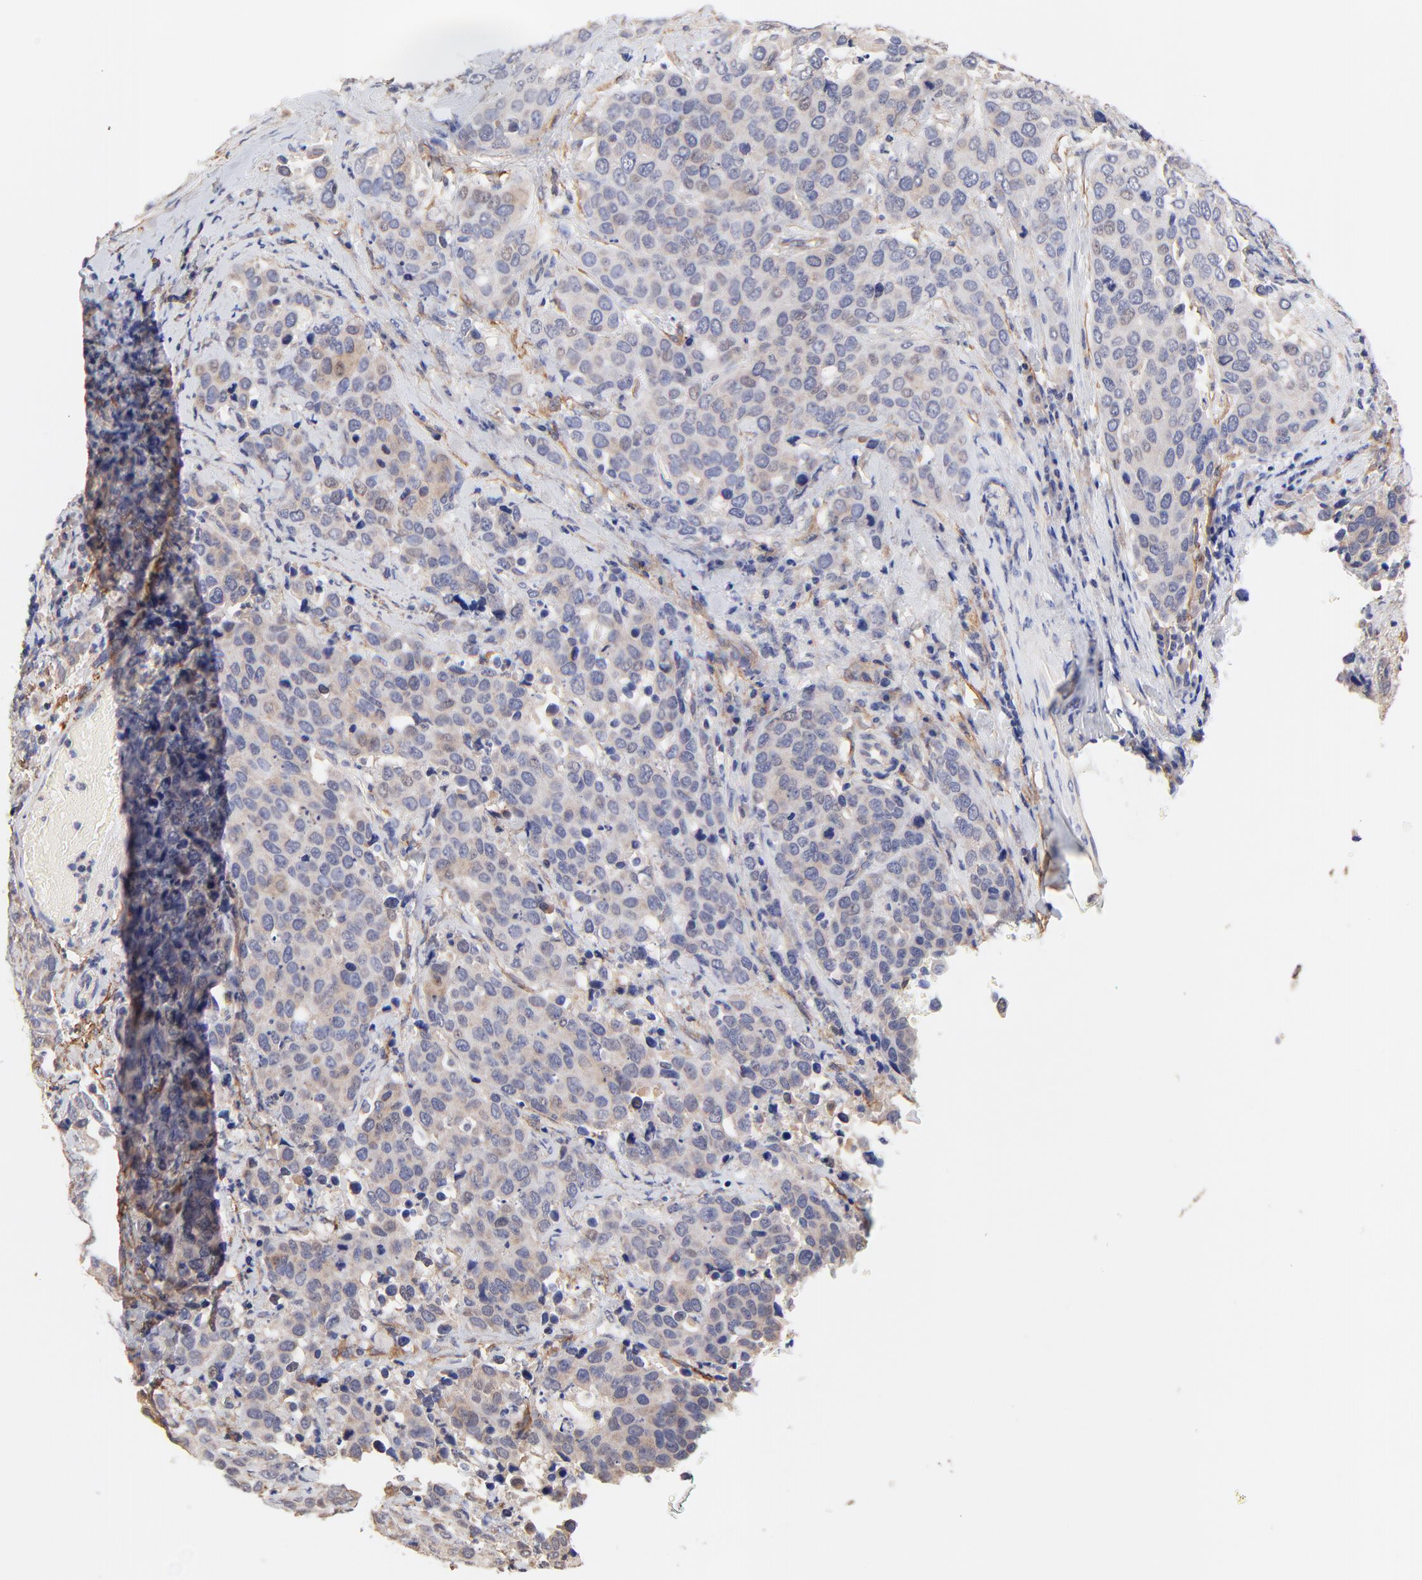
{"staining": {"intensity": "weak", "quantity": "<25%", "location": "cytoplasmic/membranous"}, "tissue": "cervical cancer", "cell_type": "Tumor cells", "image_type": "cancer", "snomed": [{"axis": "morphology", "description": "Squamous cell carcinoma, NOS"}, {"axis": "topography", "description": "Cervix"}], "caption": "This image is of cervical cancer stained with immunohistochemistry to label a protein in brown with the nuclei are counter-stained blue. There is no staining in tumor cells. The staining is performed using DAB brown chromogen with nuclei counter-stained in using hematoxylin.", "gene": "PTK7", "patient": {"sex": "female", "age": 54}}